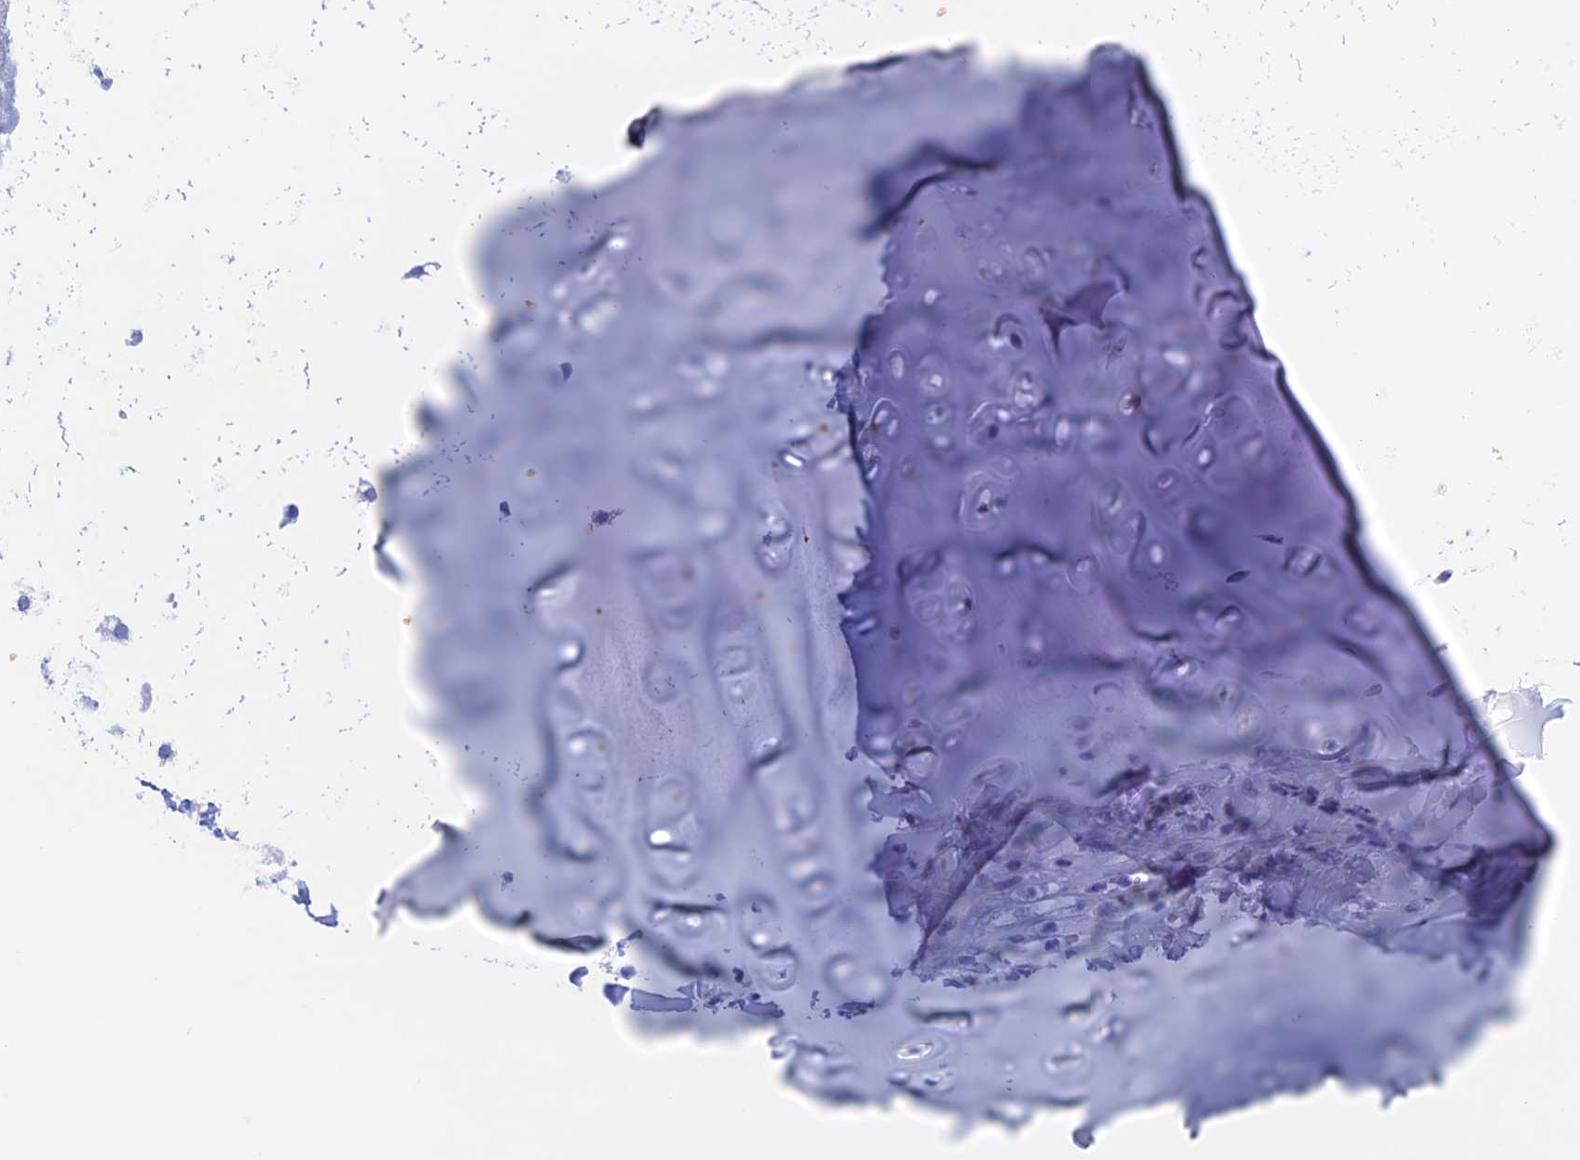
{"staining": {"intensity": "negative", "quantity": "none", "location": "none"}, "tissue": "adipose tissue", "cell_type": "Adipocytes", "image_type": "normal", "snomed": [{"axis": "morphology", "description": "Normal tissue, NOS"}, {"axis": "morphology", "description": "Basal cell carcinoma"}, {"axis": "topography", "description": "Cartilage tissue"}, {"axis": "topography", "description": "Nasopharynx"}, {"axis": "topography", "description": "Oral tissue"}], "caption": "Micrograph shows no significant protein positivity in adipocytes of normal adipose tissue.", "gene": "PSMC3IP", "patient": {"sex": "female", "age": 77}}